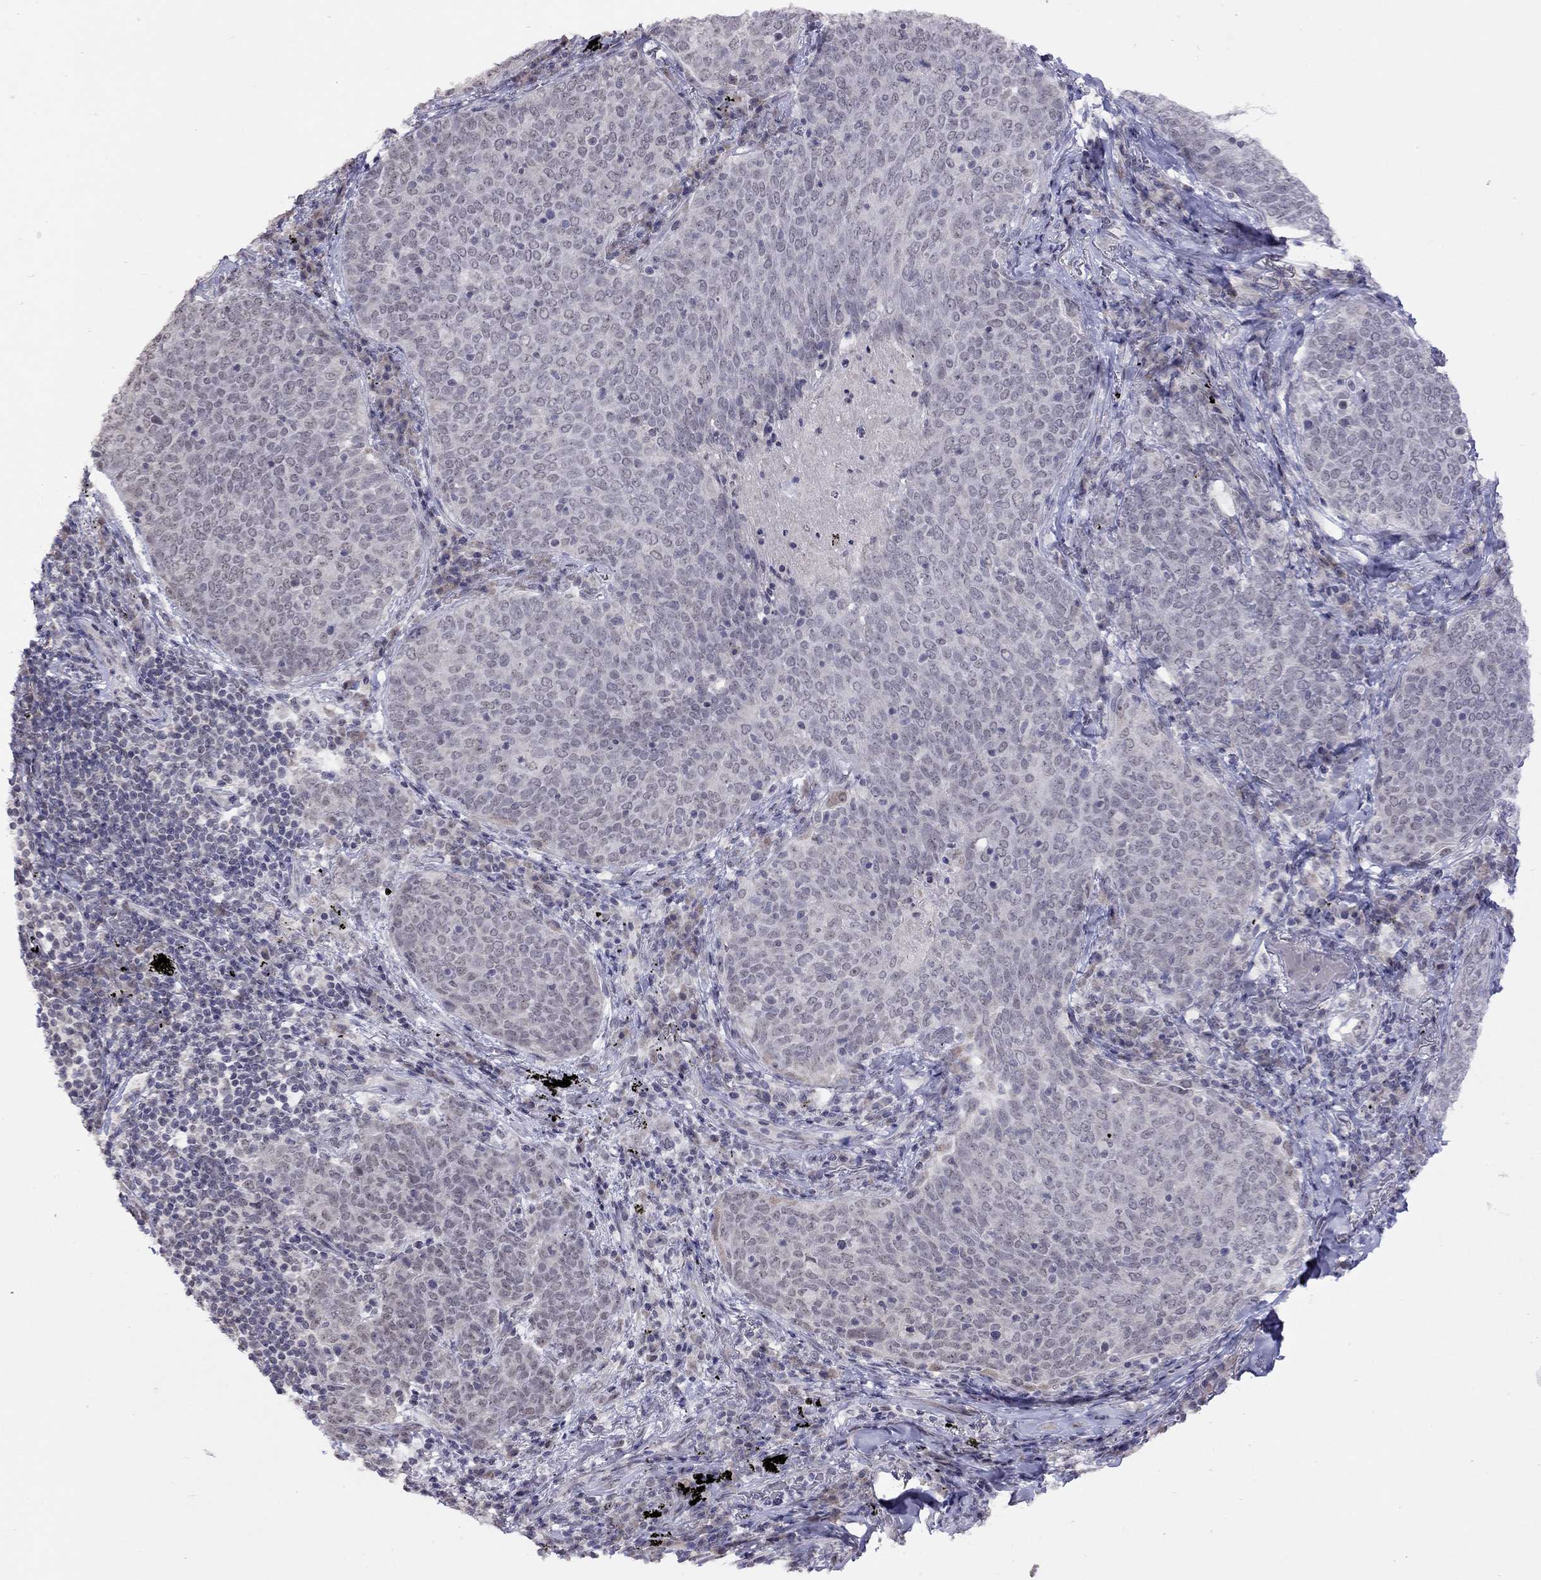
{"staining": {"intensity": "negative", "quantity": "none", "location": "none"}, "tissue": "lung cancer", "cell_type": "Tumor cells", "image_type": "cancer", "snomed": [{"axis": "morphology", "description": "Squamous cell carcinoma, NOS"}, {"axis": "topography", "description": "Lung"}], "caption": "Tumor cells show no significant protein staining in lung cancer (squamous cell carcinoma).", "gene": "HES5", "patient": {"sex": "male", "age": 82}}